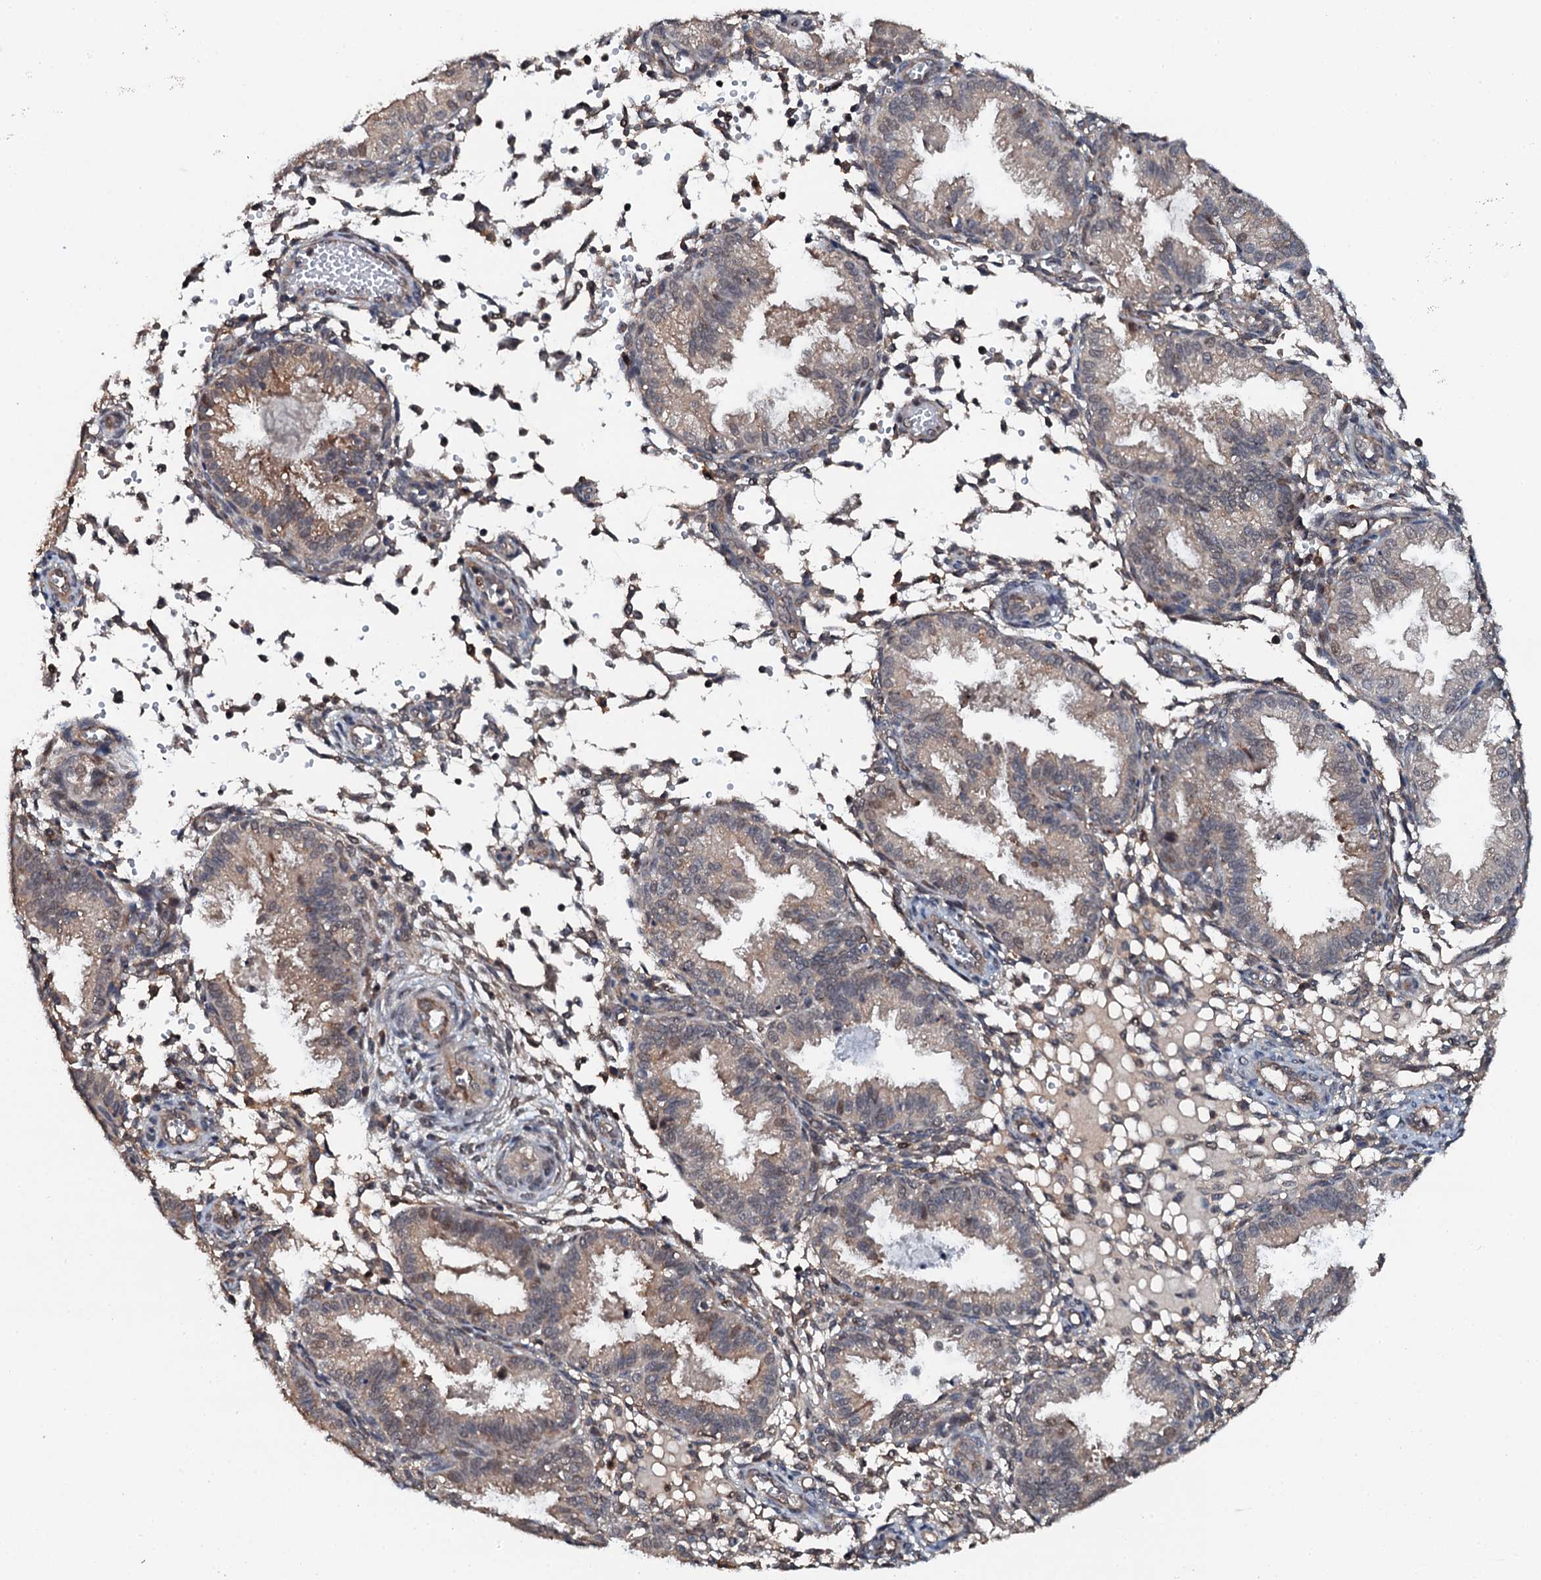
{"staining": {"intensity": "negative", "quantity": "none", "location": "none"}, "tissue": "endometrium", "cell_type": "Cells in endometrial stroma", "image_type": "normal", "snomed": [{"axis": "morphology", "description": "Normal tissue, NOS"}, {"axis": "topography", "description": "Endometrium"}], "caption": "A micrograph of endometrium stained for a protein demonstrates no brown staining in cells in endometrial stroma.", "gene": "FLYWCH1", "patient": {"sex": "female", "age": 33}}